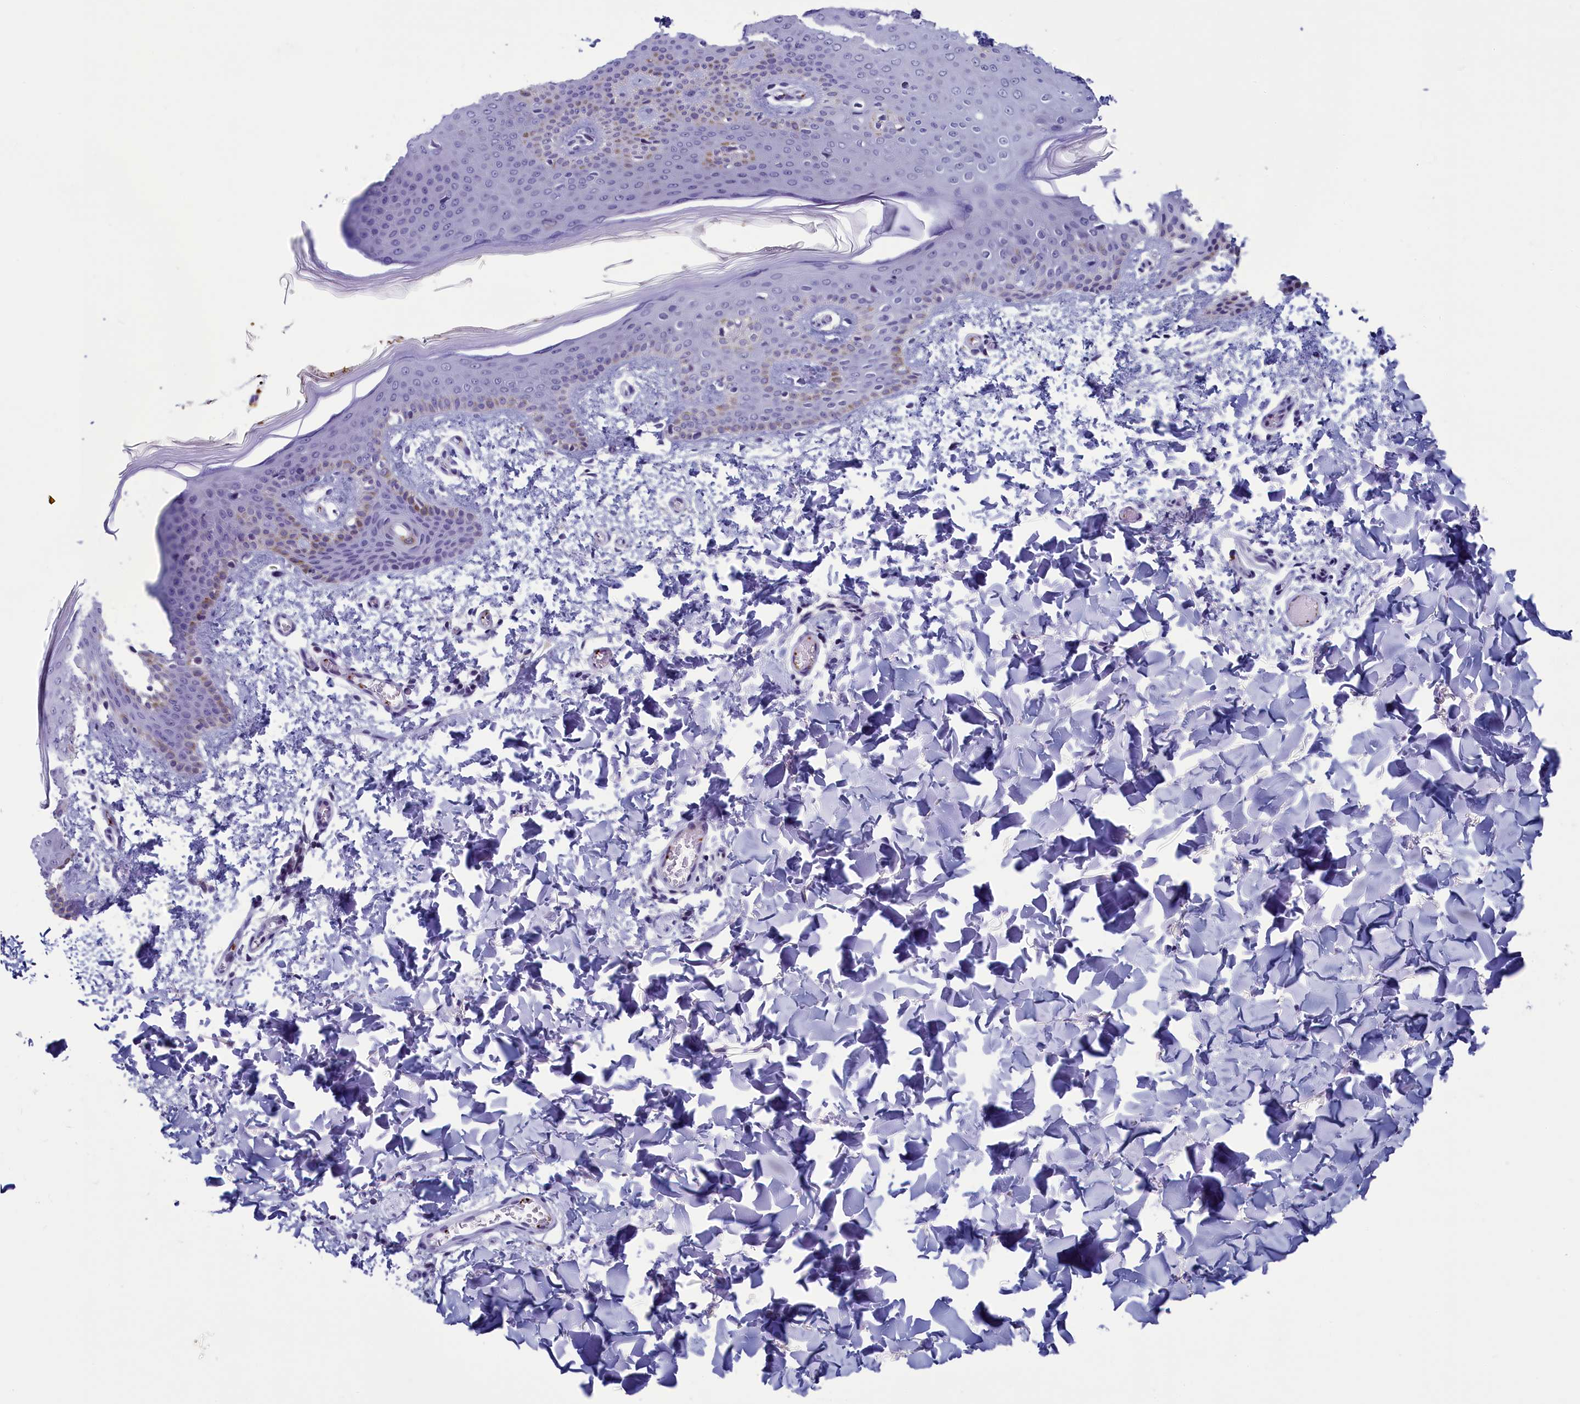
{"staining": {"intensity": "negative", "quantity": "none", "location": "none"}, "tissue": "skin", "cell_type": "Fibroblasts", "image_type": "normal", "snomed": [{"axis": "morphology", "description": "Normal tissue, NOS"}, {"axis": "topography", "description": "Skin"}], "caption": "This photomicrograph is of normal skin stained with immunohistochemistry to label a protein in brown with the nuclei are counter-stained blue. There is no staining in fibroblasts.", "gene": "AIFM2", "patient": {"sex": "male", "age": 36}}